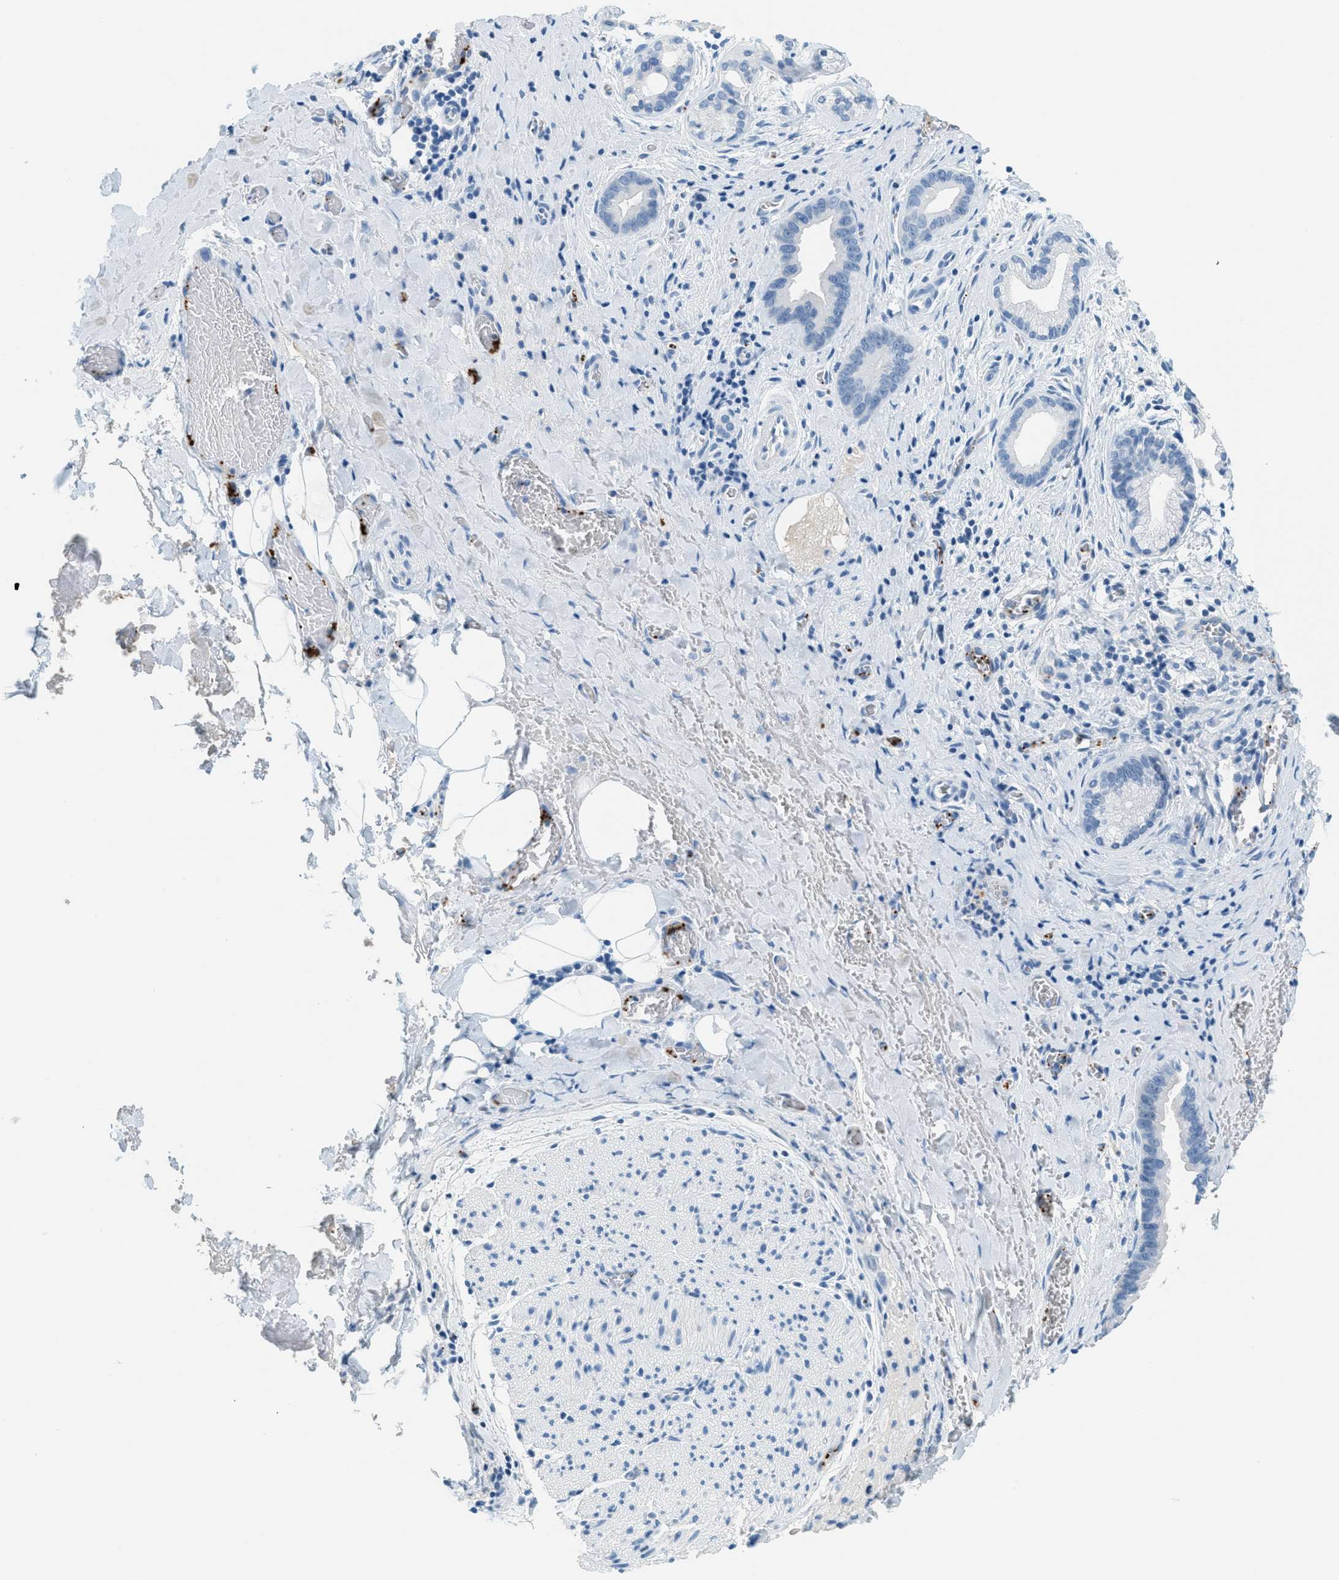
{"staining": {"intensity": "negative", "quantity": "none", "location": "none"}, "tissue": "liver cancer", "cell_type": "Tumor cells", "image_type": "cancer", "snomed": [{"axis": "morphology", "description": "Cholangiocarcinoma"}, {"axis": "topography", "description": "Liver"}], "caption": "Tumor cells are negative for brown protein staining in liver cancer.", "gene": "PPBP", "patient": {"sex": "female", "age": 55}}